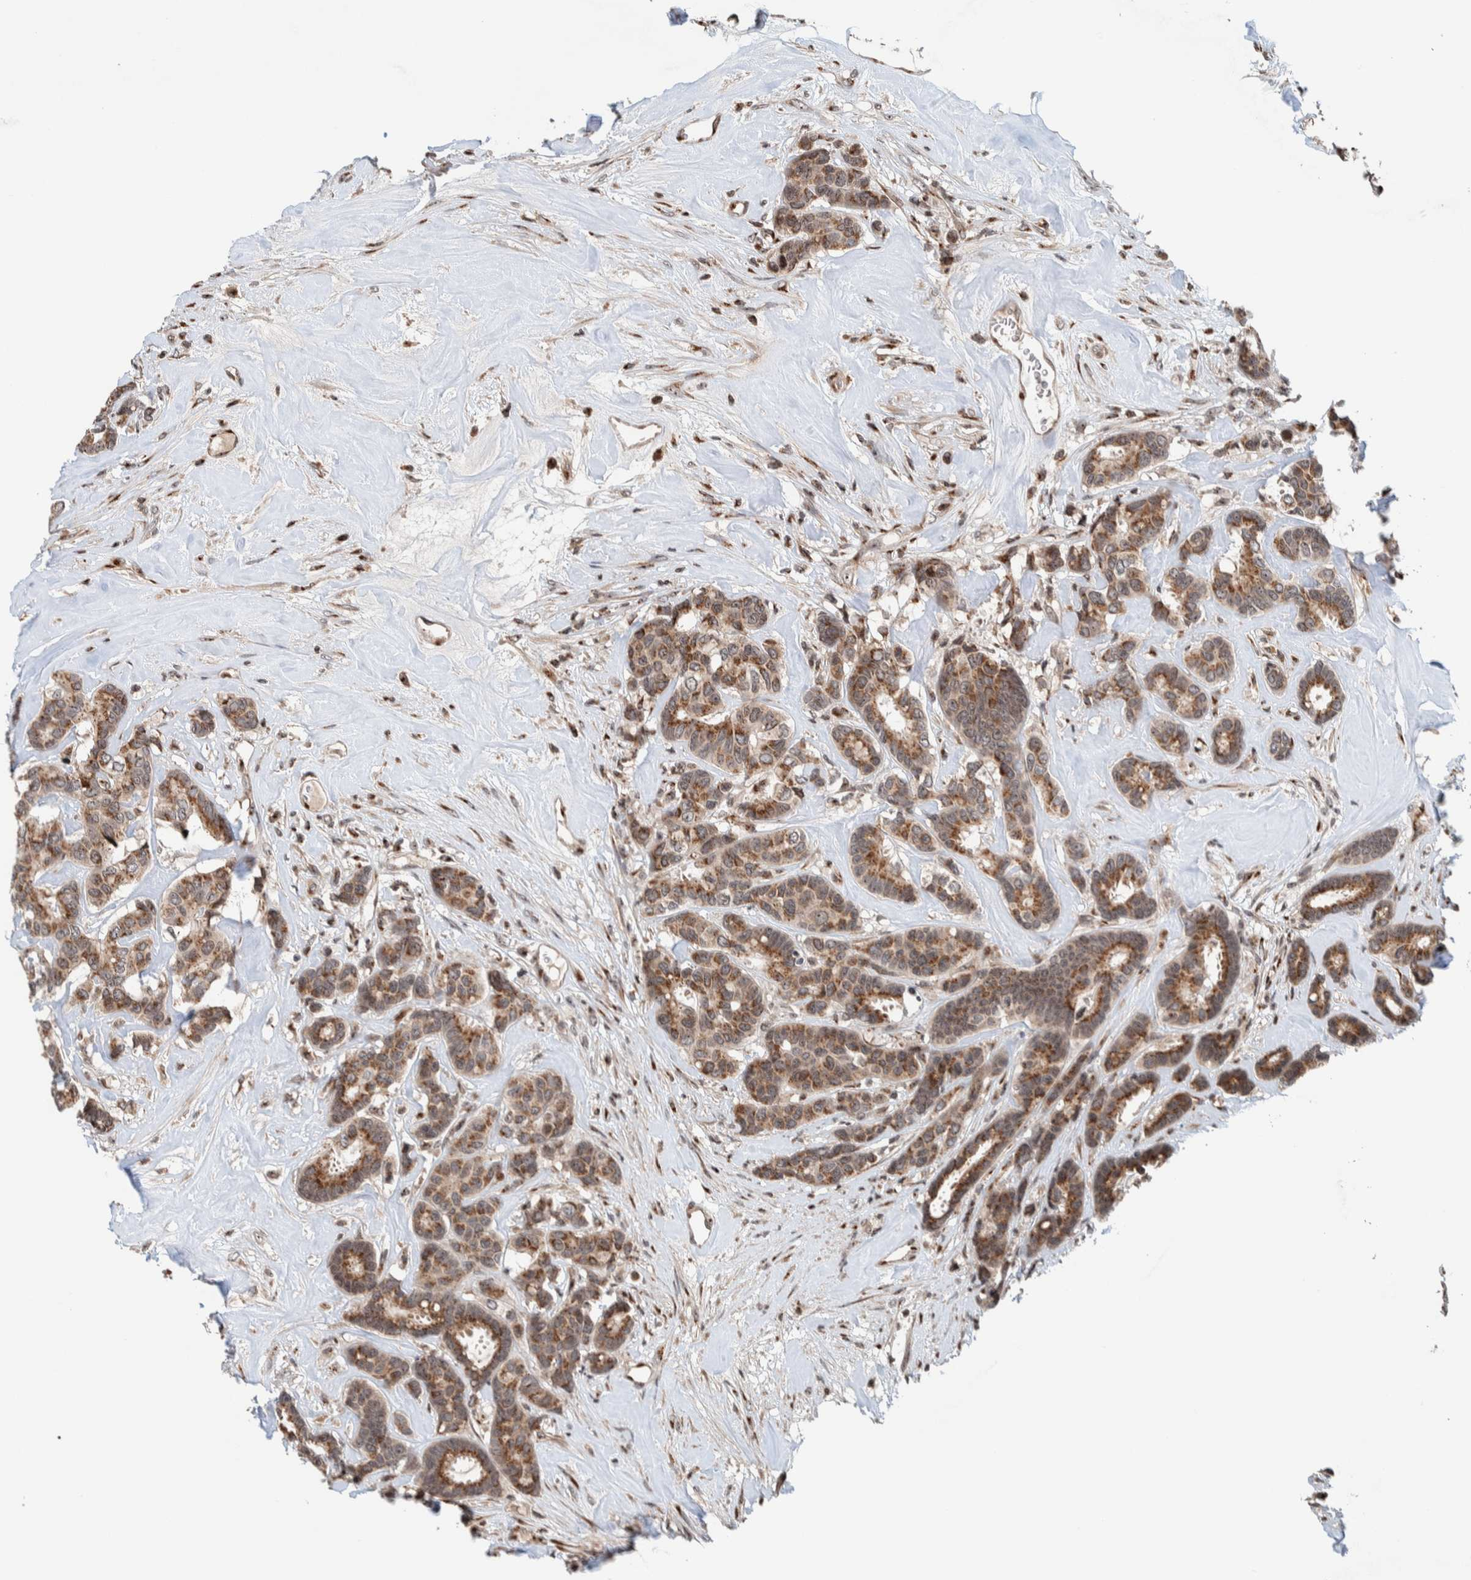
{"staining": {"intensity": "moderate", "quantity": ">75%", "location": "cytoplasmic/membranous"}, "tissue": "breast cancer", "cell_type": "Tumor cells", "image_type": "cancer", "snomed": [{"axis": "morphology", "description": "Duct carcinoma"}, {"axis": "topography", "description": "Breast"}], "caption": "A brown stain labels moderate cytoplasmic/membranous staining of a protein in breast intraductal carcinoma tumor cells. (DAB (3,3'-diaminobenzidine) = brown stain, brightfield microscopy at high magnification).", "gene": "CCDC182", "patient": {"sex": "female", "age": 87}}